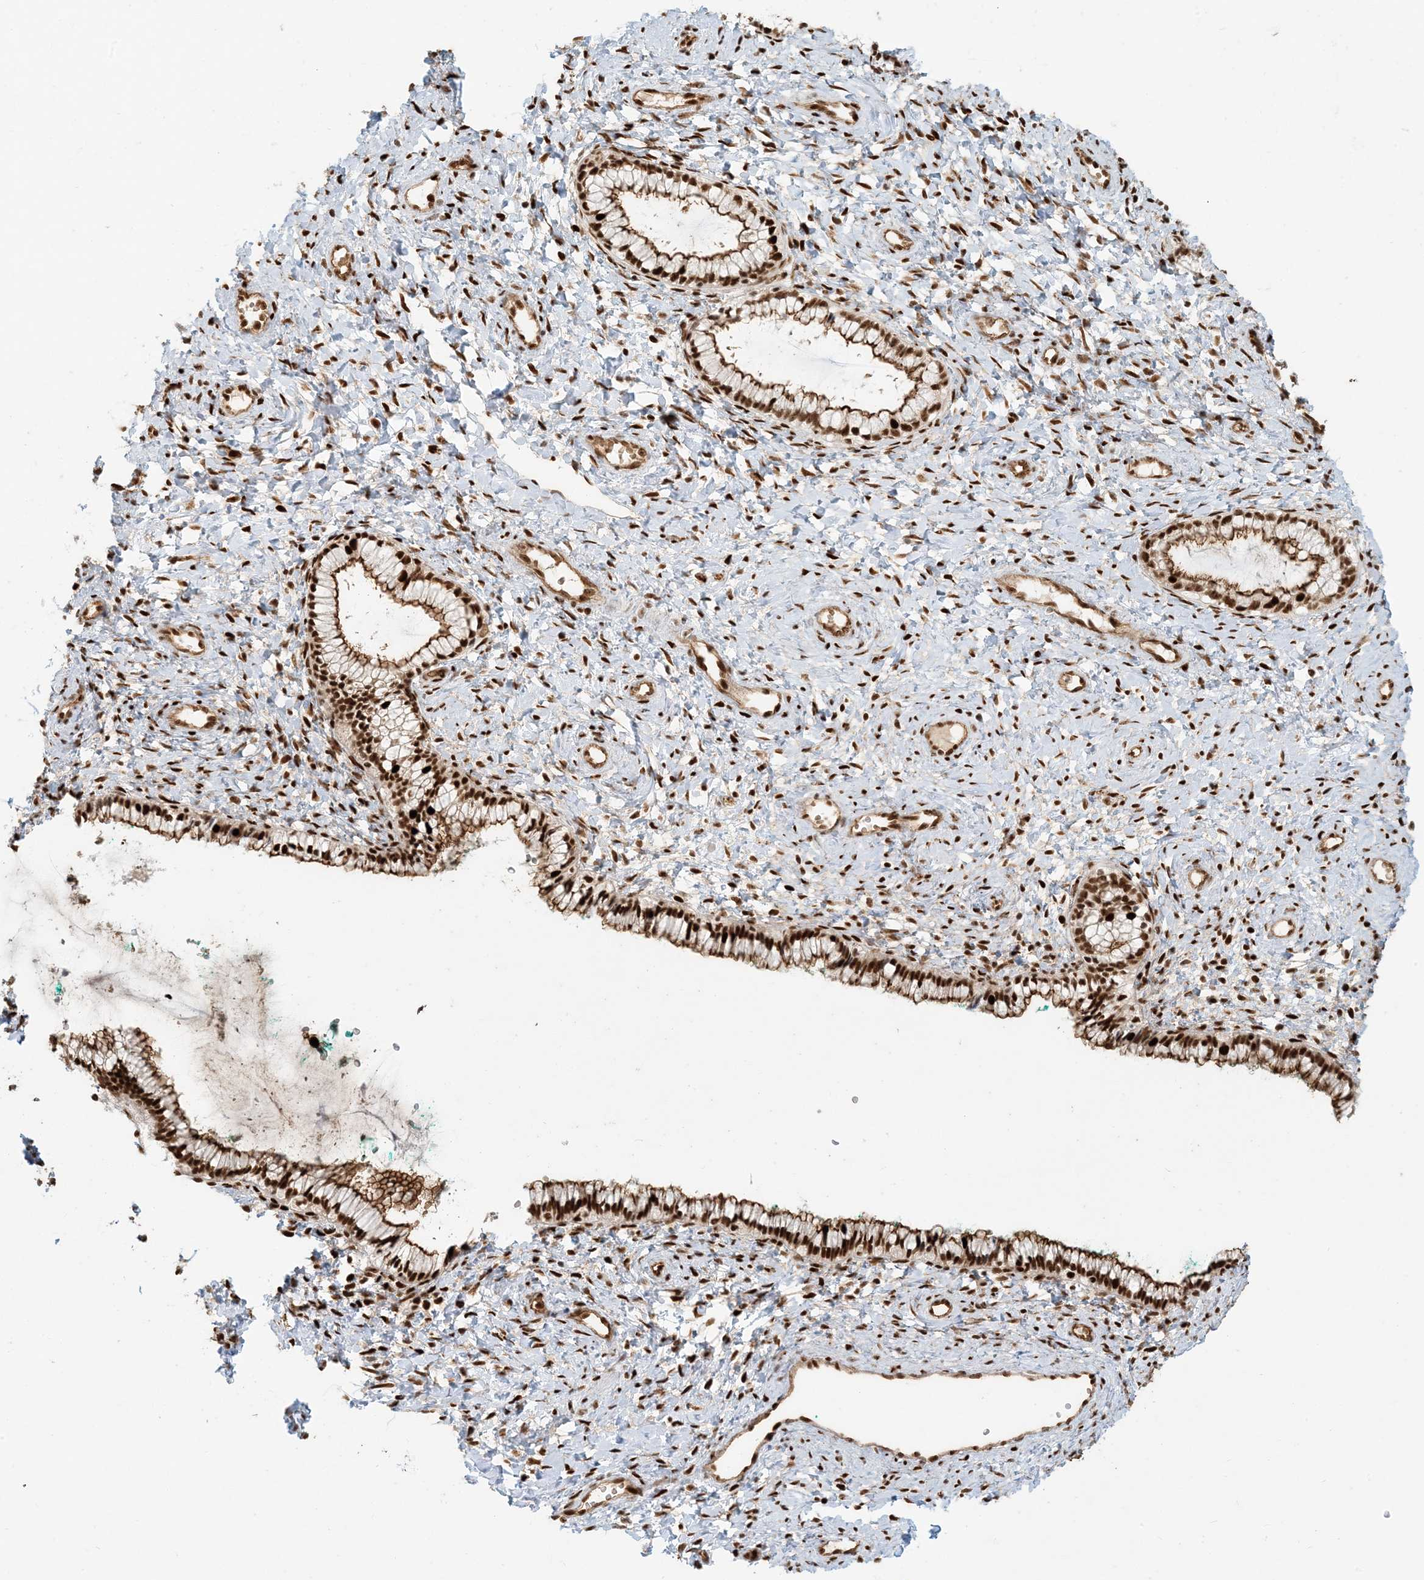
{"staining": {"intensity": "strong", "quantity": ">75%", "location": "nuclear"}, "tissue": "cervix", "cell_type": "Glandular cells", "image_type": "normal", "snomed": [{"axis": "morphology", "description": "Normal tissue, NOS"}, {"axis": "morphology", "description": "Adenocarcinoma, NOS"}, {"axis": "topography", "description": "Cervix"}], "caption": "A brown stain highlights strong nuclear positivity of a protein in glandular cells of unremarkable cervix.", "gene": "CKS1B", "patient": {"sex": "female", "age": 29}}